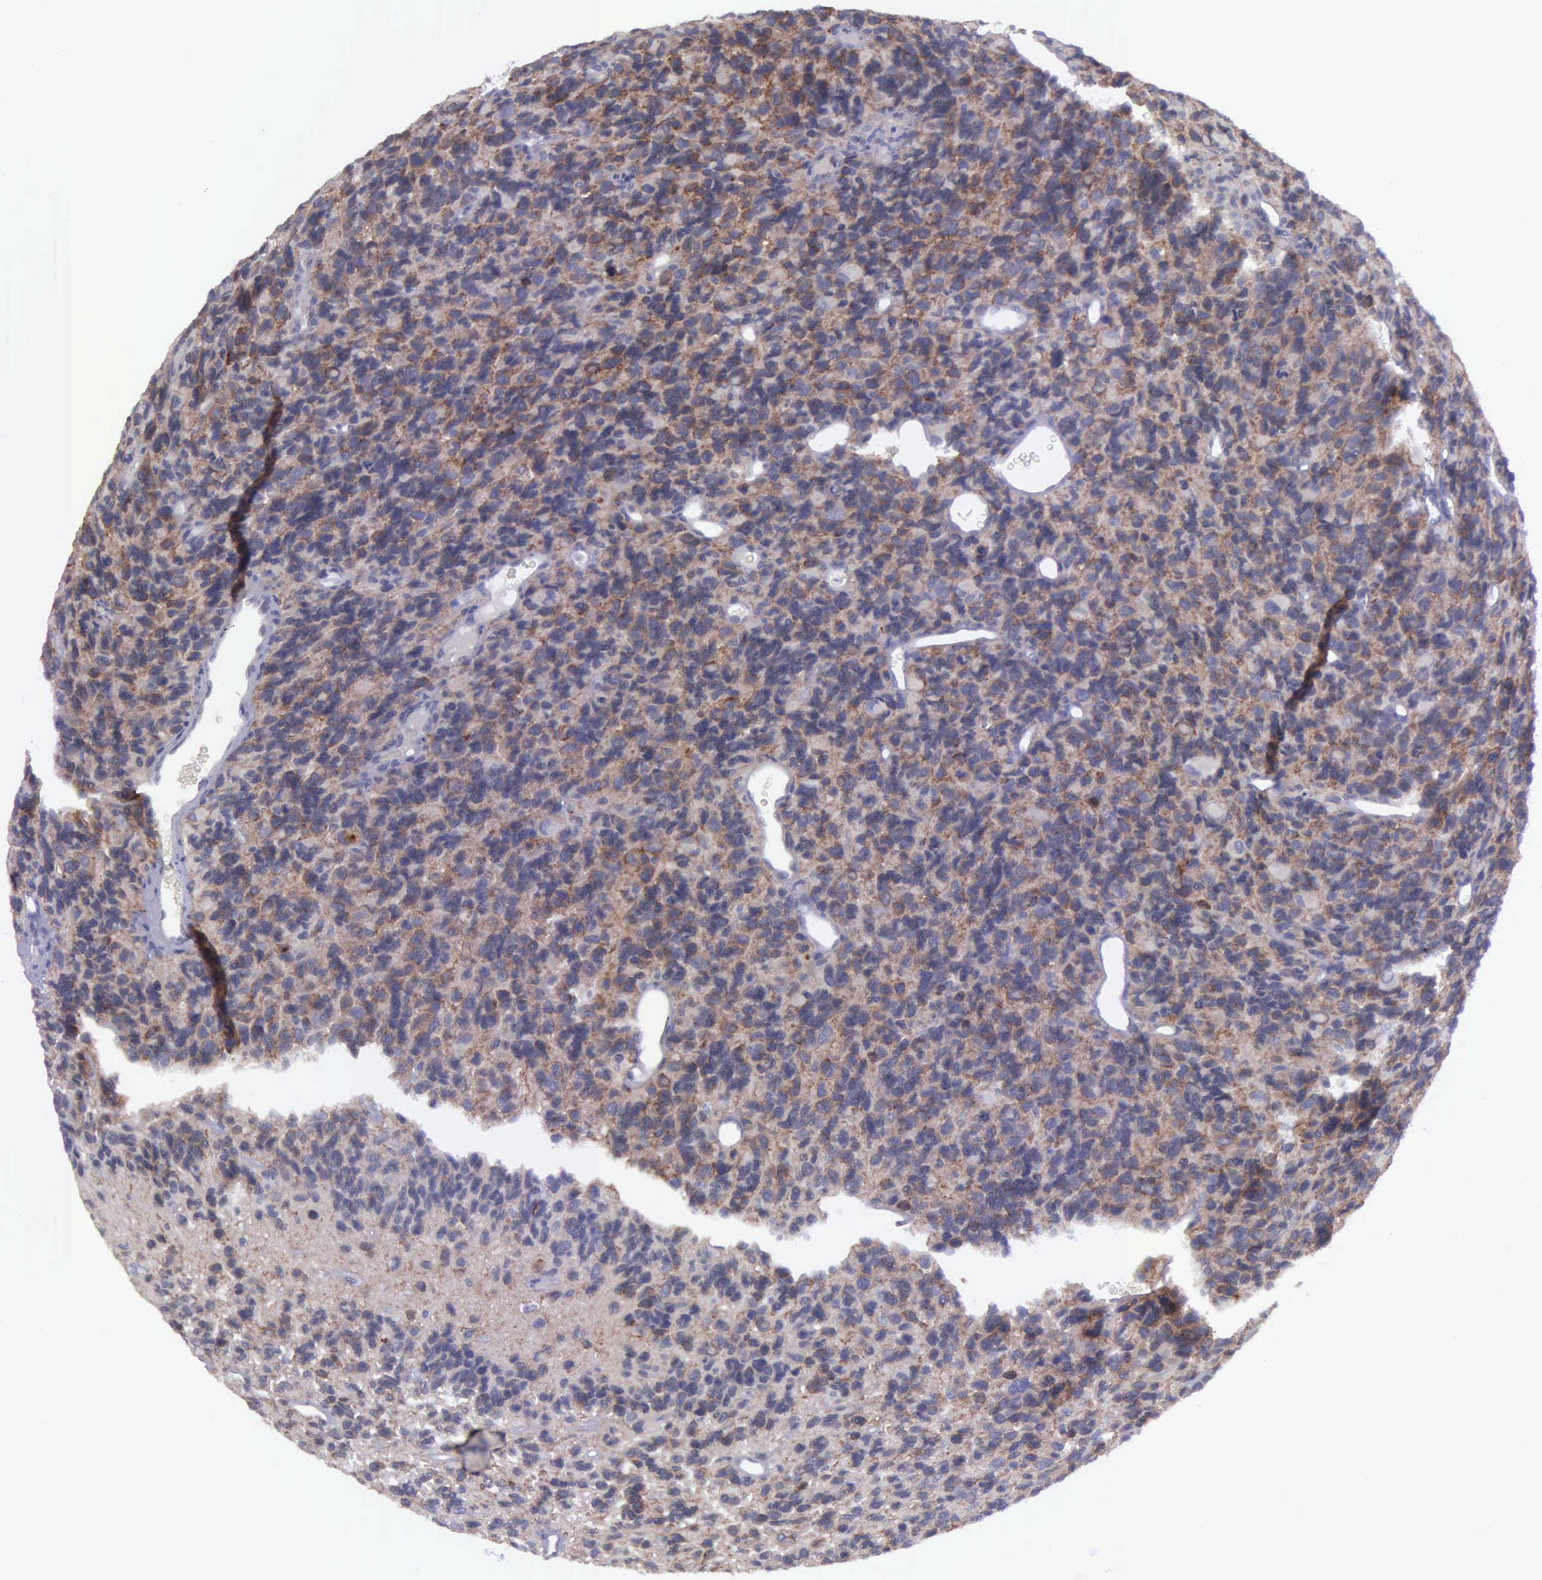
{"staining": {"intensity": "weak", "quantity": "25%-75%", "location": "cytoplasmic/membranous"}, "tissue": "glioma", "cell_type": "Tumor cells", "image_type": "cancer", "snomed": [{"axis": "morphology", "description": "Glioma, malignant, High grade"}, {"axis": "topography", "description": "Brain"}], "caption": "Protein staining of glioma tissue reveals weak cytoplasmic/membranous expression in about 25%-75% of tumor cells. (DAB (3,3'-diaminobenzidine) = brown stain, brightfield microscopy at high magnification).", "gene": "MICAL3", "patient": {"sex": "male", "age": 77}}